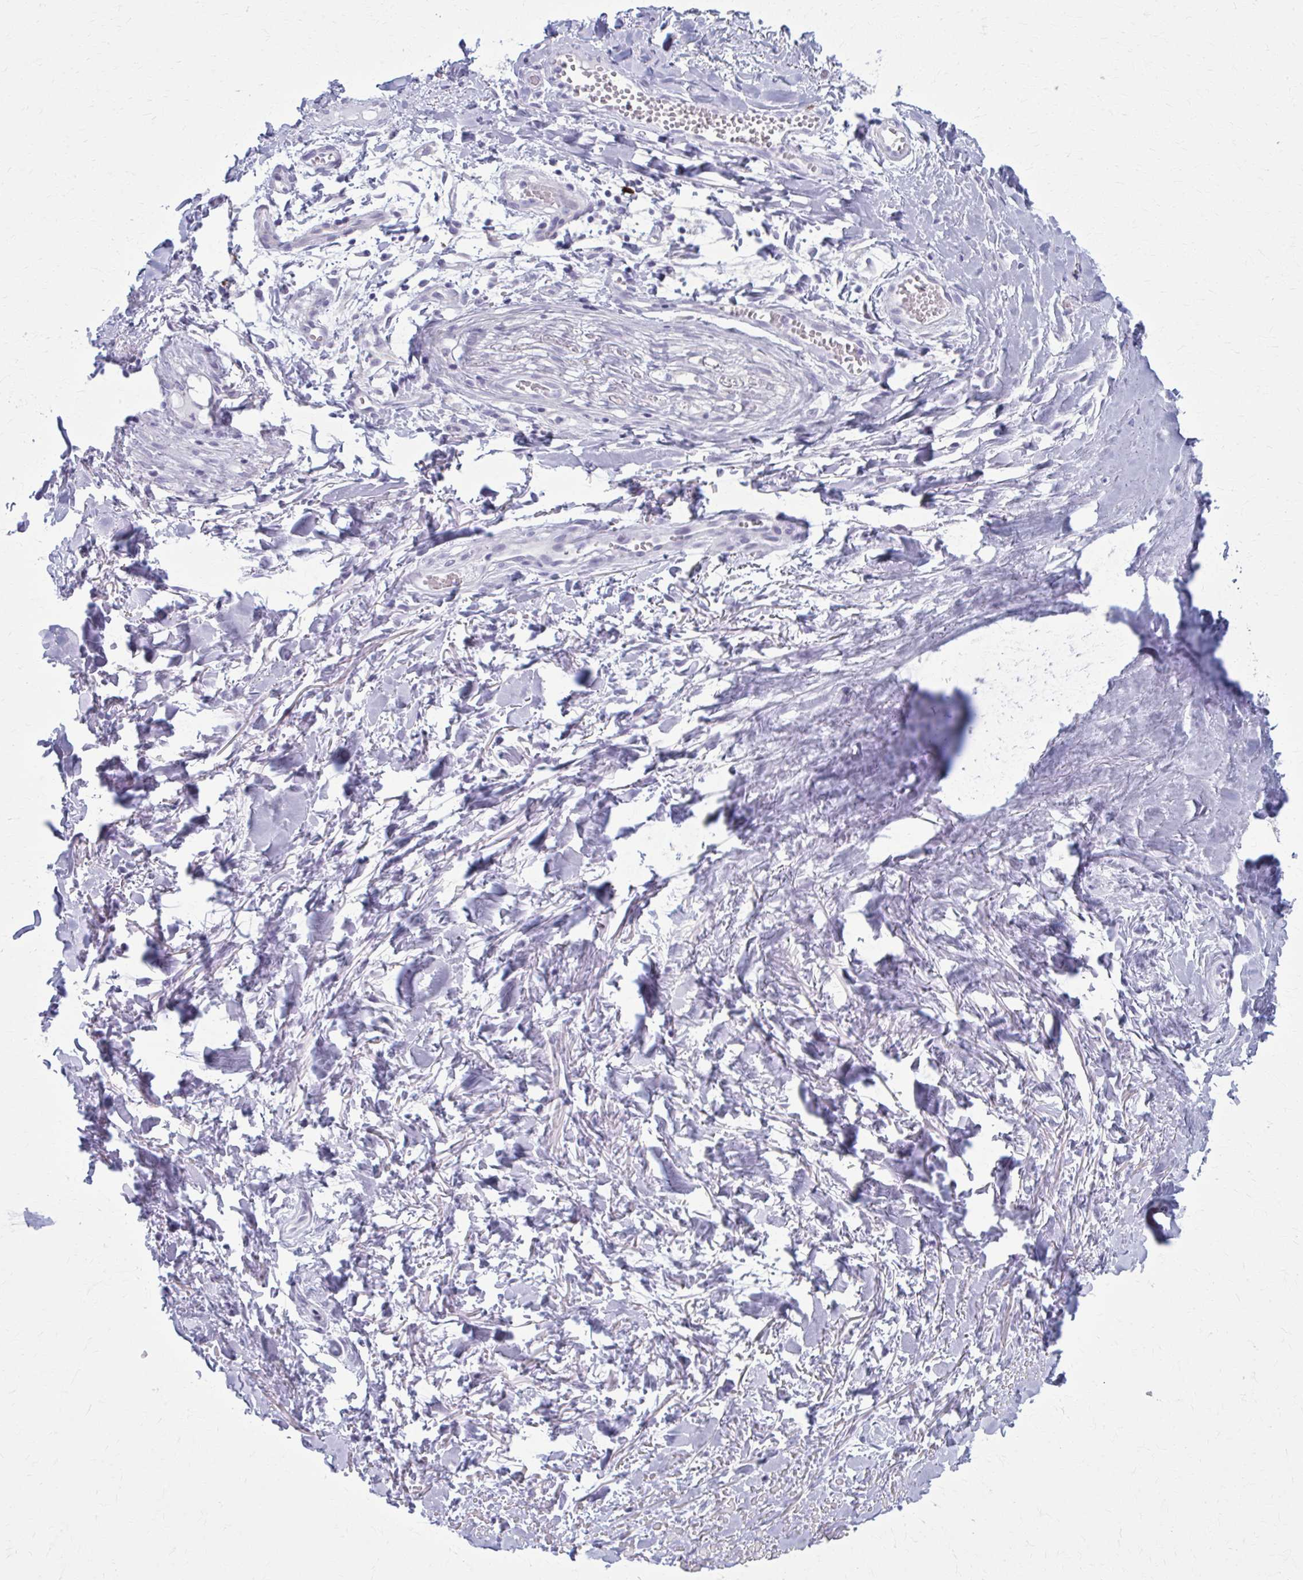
{"staining": {"intensity": "negative", "quantity": "none", "location": "none"}, "tissue": "soft tissue", "cell_type": "Chondrocytes", "image_type": "normal", "snomed": [{"axis": "morphology", "description": "Normal tissue, NOS"}, {"axis": "topography", "description": "Cartilage tissue"}, {"axis": "topography", "description": "Nasopharynx"}, {"axis": "topography", "description": "Thyroid gland"}], "caption": "This is an IHC micrograph of benign human soft tissue. There is no positivity in chondrocytes.", "gene": "CD38", "patient": {"sex": "male", "age": 63}}